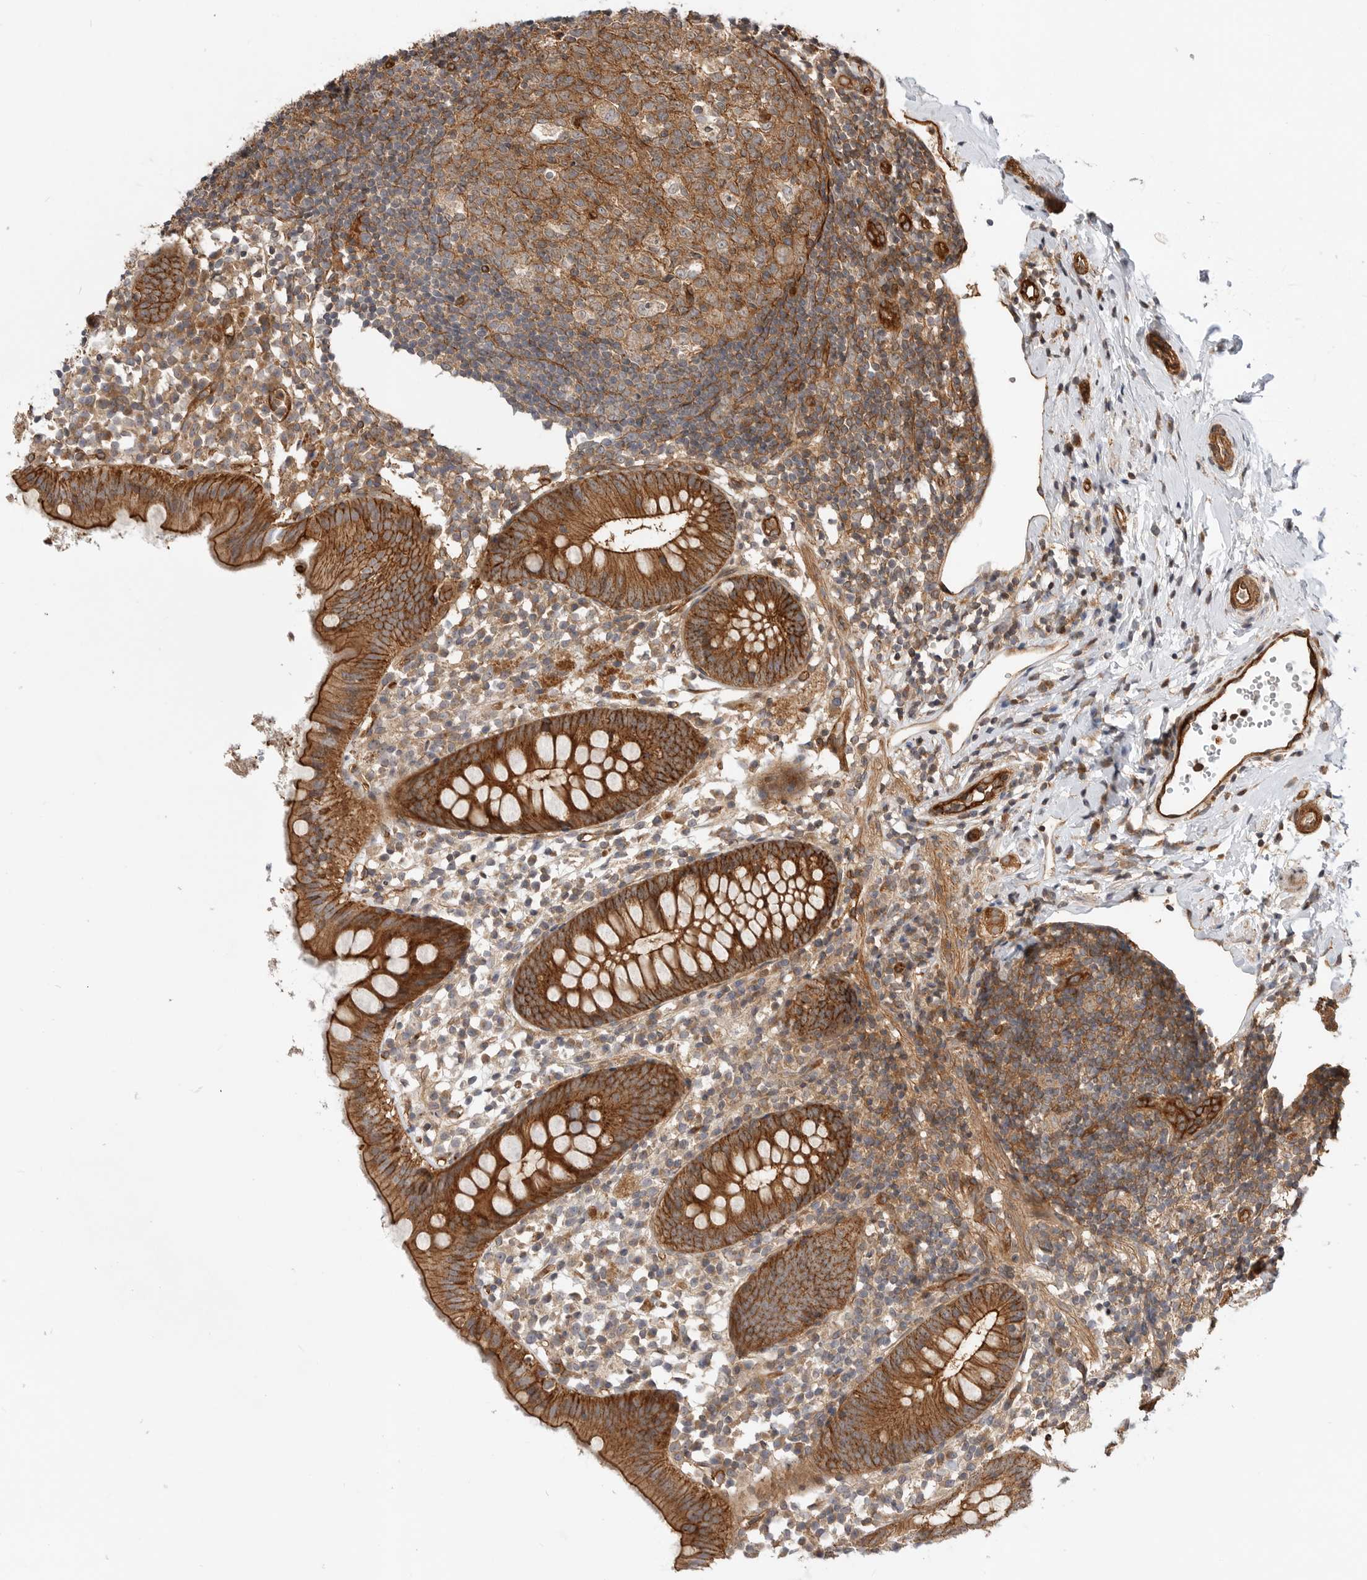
{"staining": {"intensity": "strong", "quantity": ">75%", "location": "cytoplasmic/membranous"}, "tissue": "appendix", "cell_type": "Glandular cells", "image_type": "normal", "snomed": [{"axis": "morphology", "description": "Normal tissue, NOS"}, {"axis": "topography", "description": "Appendix"}], "caption": "Protein expression analysis of normal appendix reveals strong cytoplasmic/membranous expression in approximately >75% of glandular cells. (DAB (3,3'-diaminobenzidine) IHC, brown staining for protein, blue staining for nuclei).", "gene": "GPATCH2", "patient": {"sex": "female", "age": 20}}